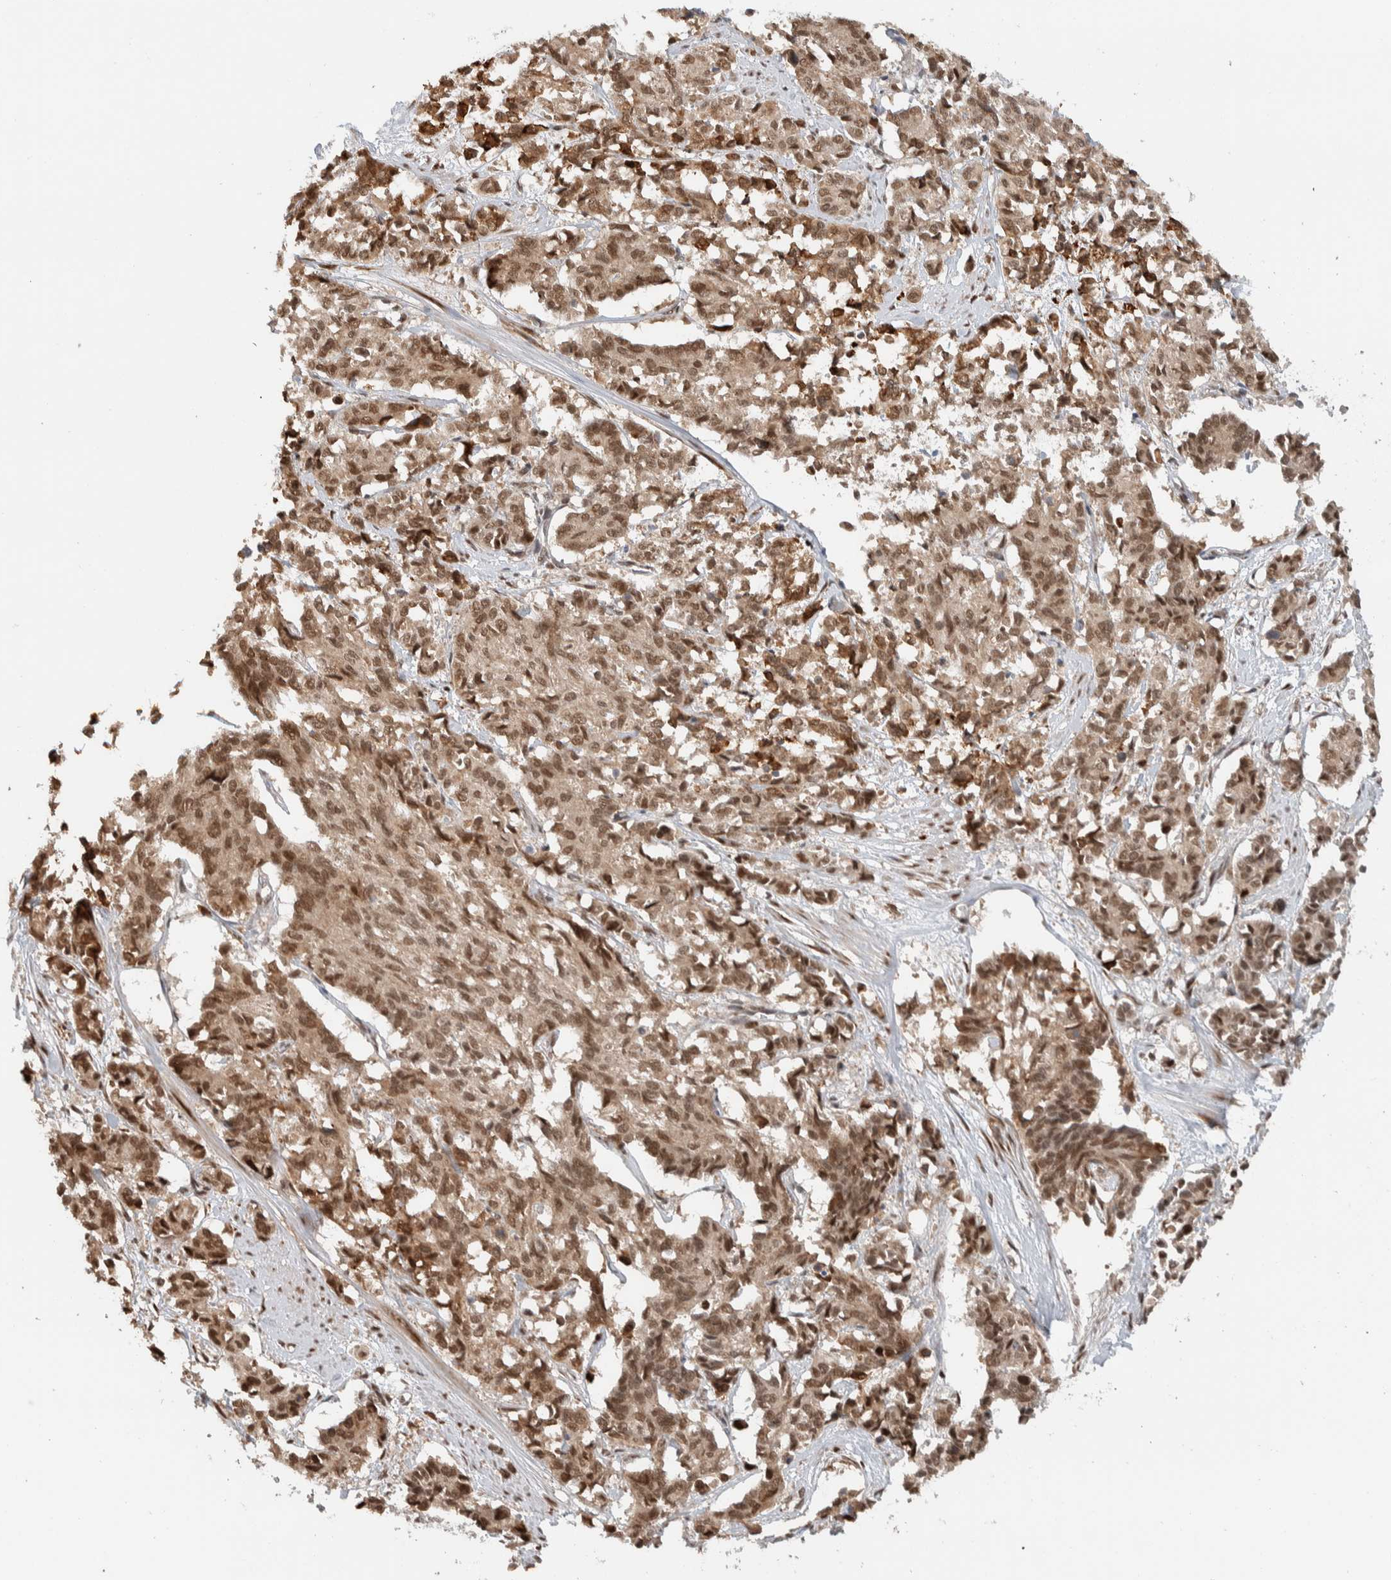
{"staining": {"intensity": "moderate", "quantity": ">75%", "location": "cytoplasmic/membranous,nuclear"}, "tissue": "cervical cancer", "cell_type": "Tumor cells", "image_type": "cancer", "snomed": [{"axis": "morphology", "description": "Squamous cell carcinoma, NOS"}, {"axis": "topography", "description": "Cervix"}], "caption": "This is a photomicrograph of IHC staining of cervical cancer (squamous cell carcinoma), which shows moderate positivity in the cytoplasmic/membranous and nuclear of tumor cells.", "gene": "TNRC18", "patient": {"sex": "female", "age": 35}}